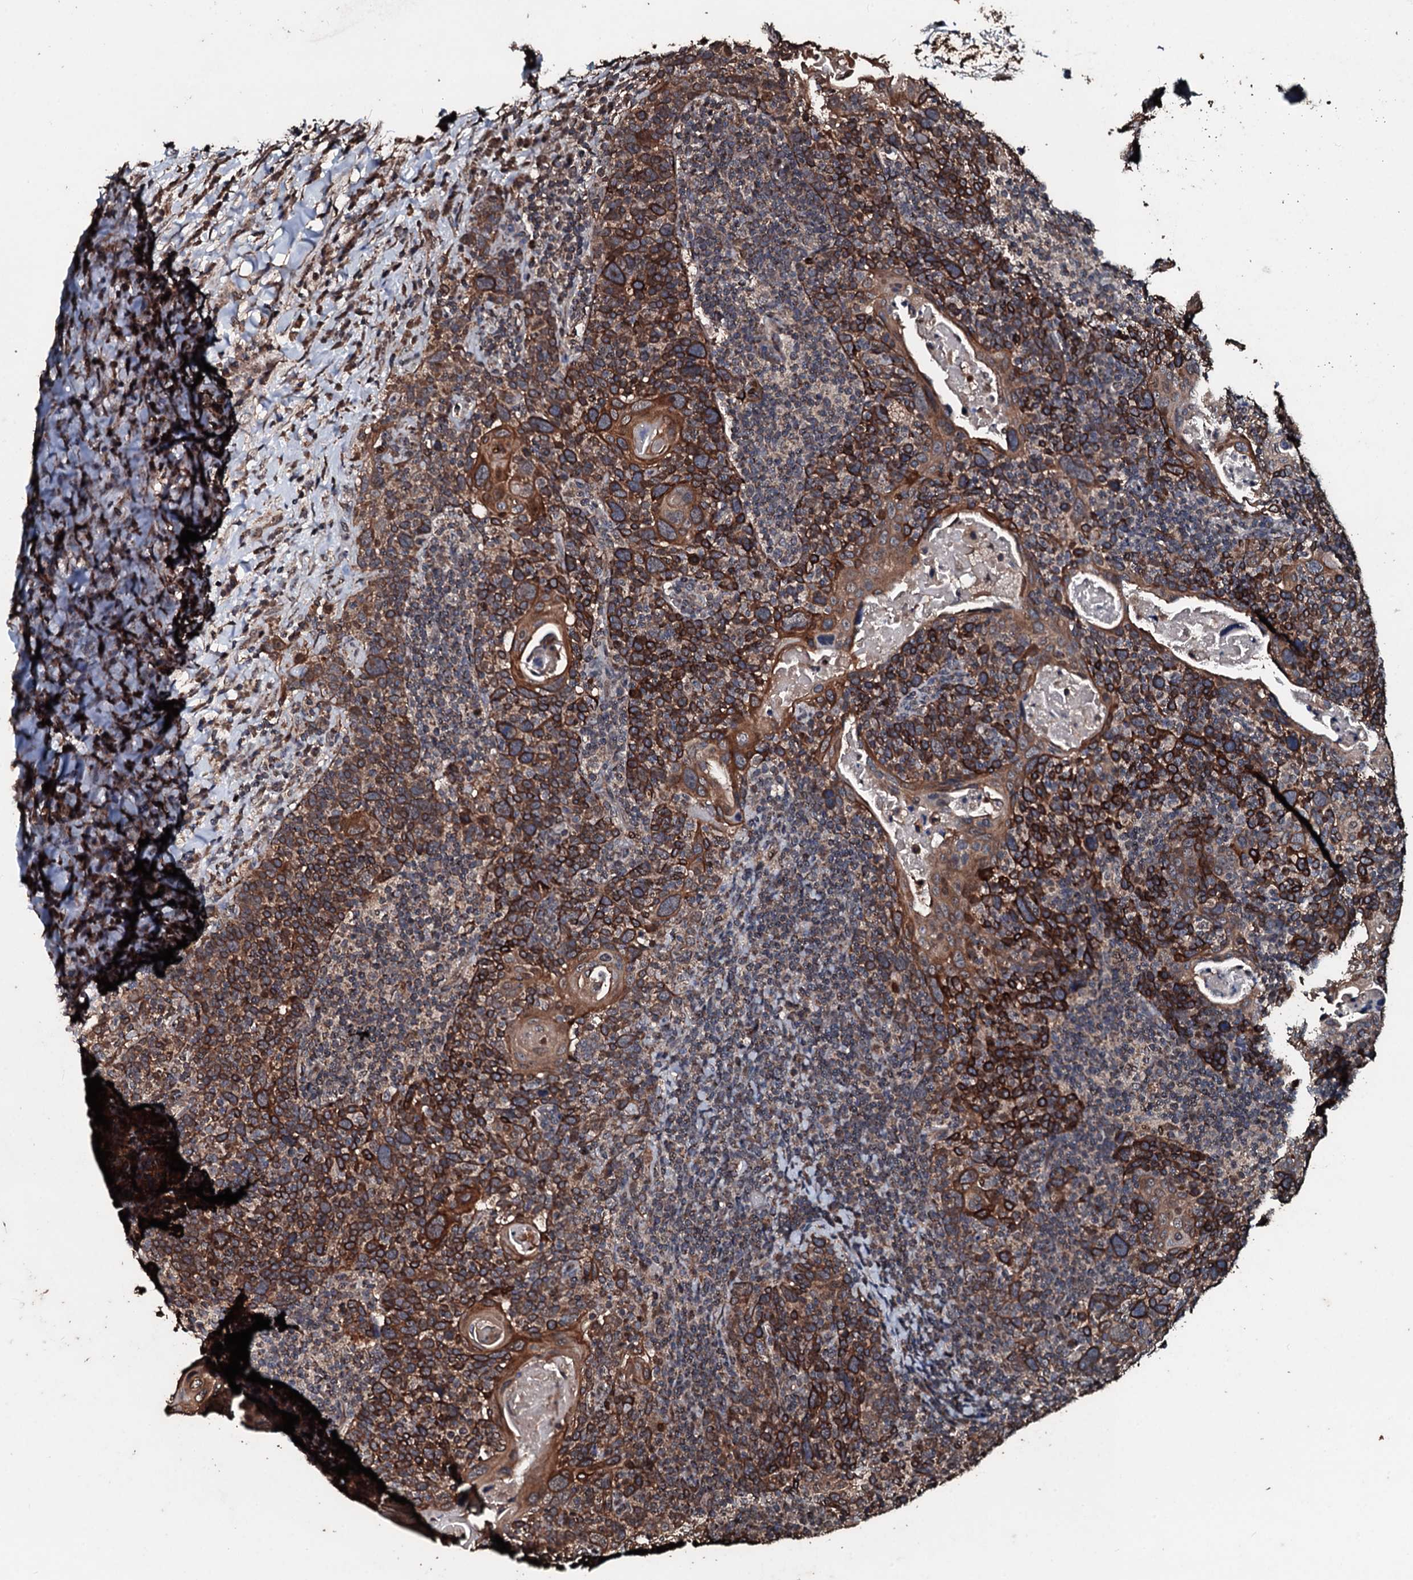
{"staining": {"intensity": "strong", "quantity": ">75%", "location": "cytoplasmic/membranous"}, "tissue": "head and neck cancer", "cell_type": "Tumor cells", "image_type": "cancer", "snomed": [{"axis": "morphology", "description": "Squamous cell carcinoma, NOS"}, {"axis": "morphology", "description": "Squamous cell carcinoma, metastatic, NOS"}, {"axis": "topography", "description": "Lymph node"}, {"axis": "topography", "description": "Head-Neck"}], "caption": "Immunohistochemistry of human head and neck cancer (squamous cell carcinoma) demonstrates high levels of strong cytoplasmic/membranous staining in approximately >75% of tumor cells.", "gene": "FAAP24", "patient": {"sex": "male", "age": 62}}